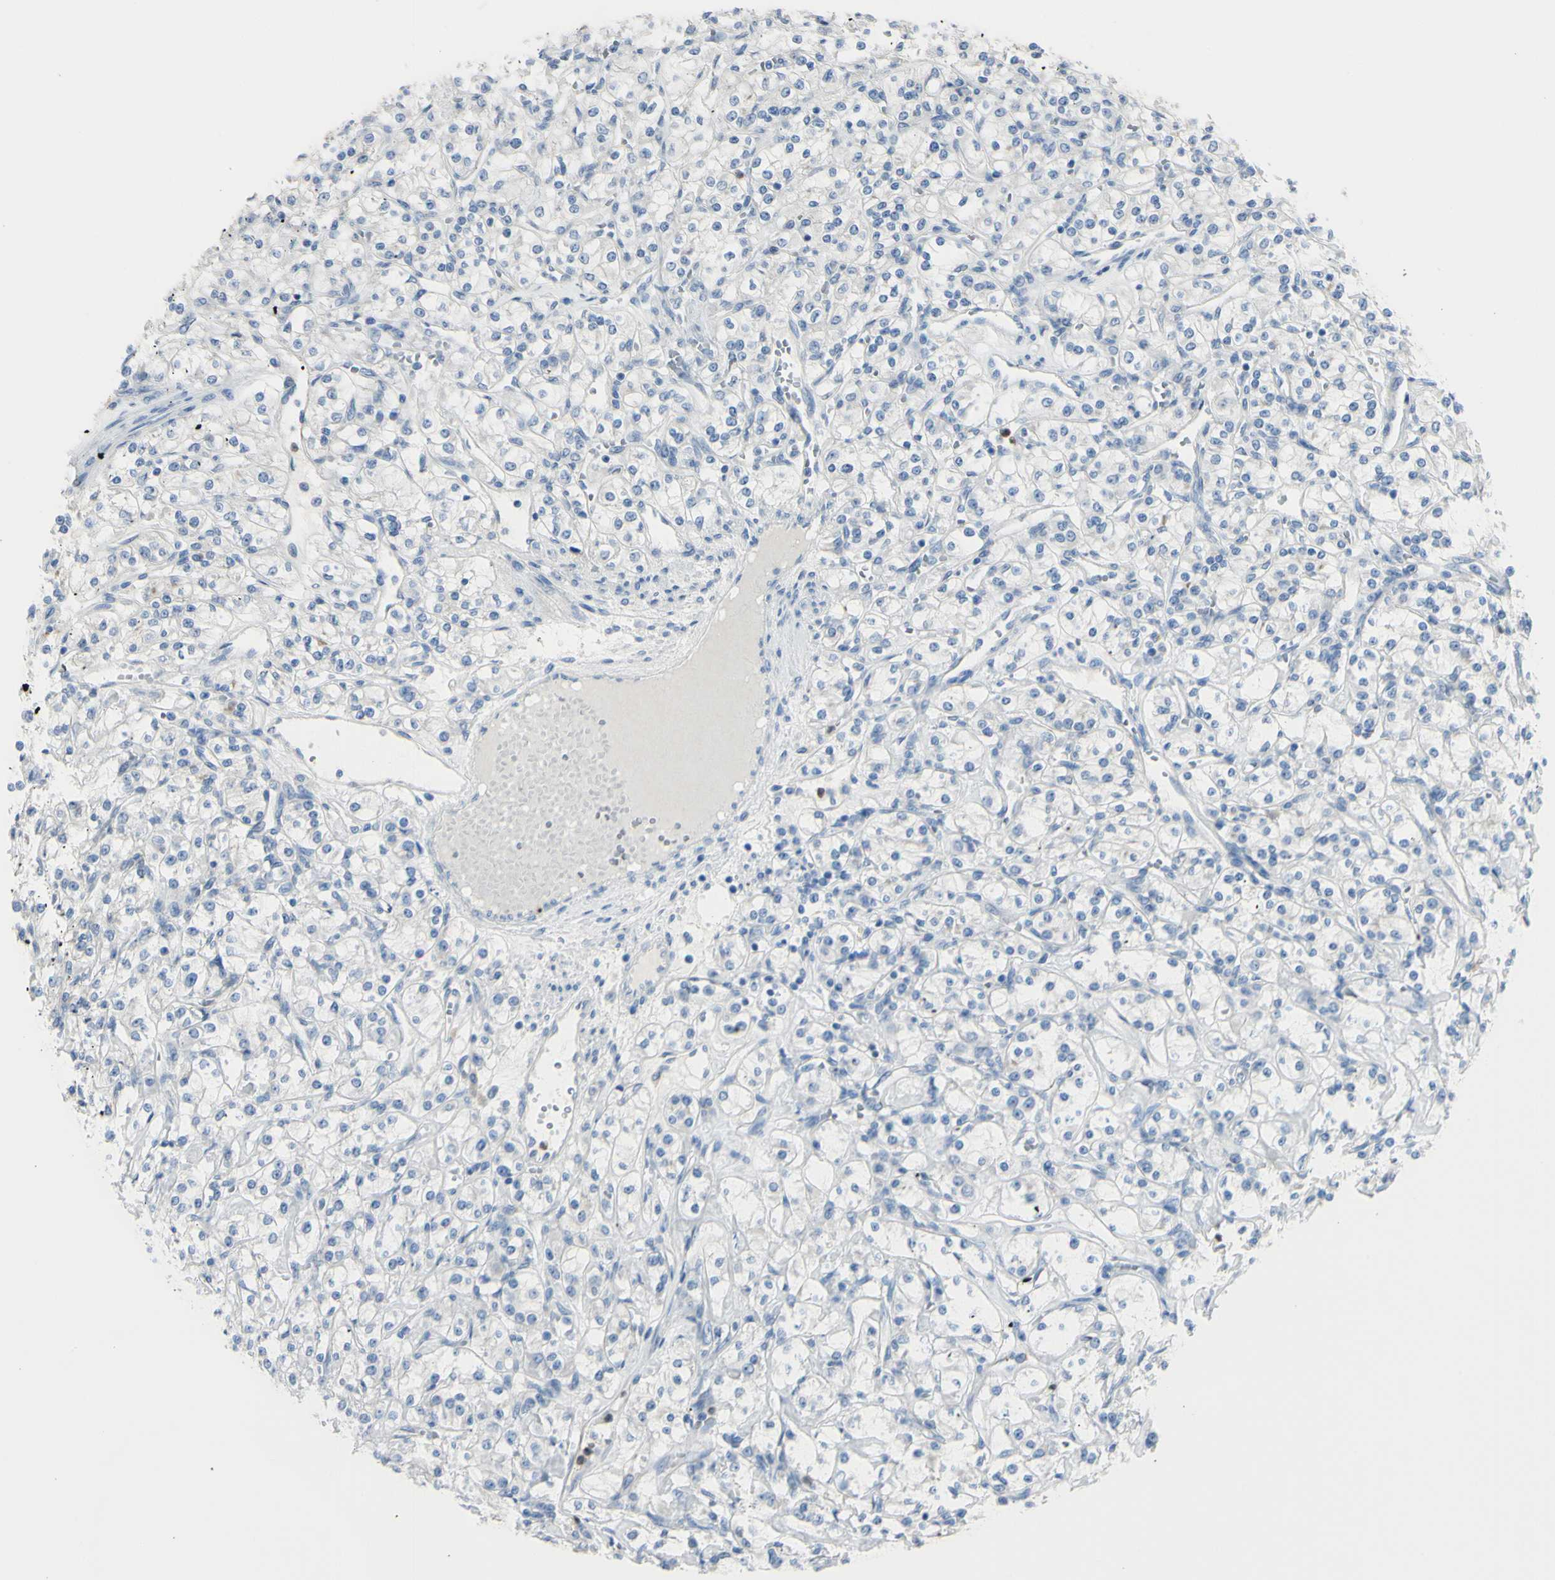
{"staining": {"intensity": "negative", "quantity": "none", "location": "none"}, "tissue": "renal cancer", "cell_type": "Tumor cells", "image_type": "cancer", "snomed": [{"axis": "morphology", "description": "Adenocarcinoma, NOS"}, {"axis": "topography", "description": "Kidney"}], "caption": "Immunohistochemistry photomicrograph of neoplastic tissue: human renal adenocarcinoma stained with DAB exhibits no significant protein staining in tumor cells.", "gene": "ZNF557", "patient": {"sex": "male", "age": 77}}